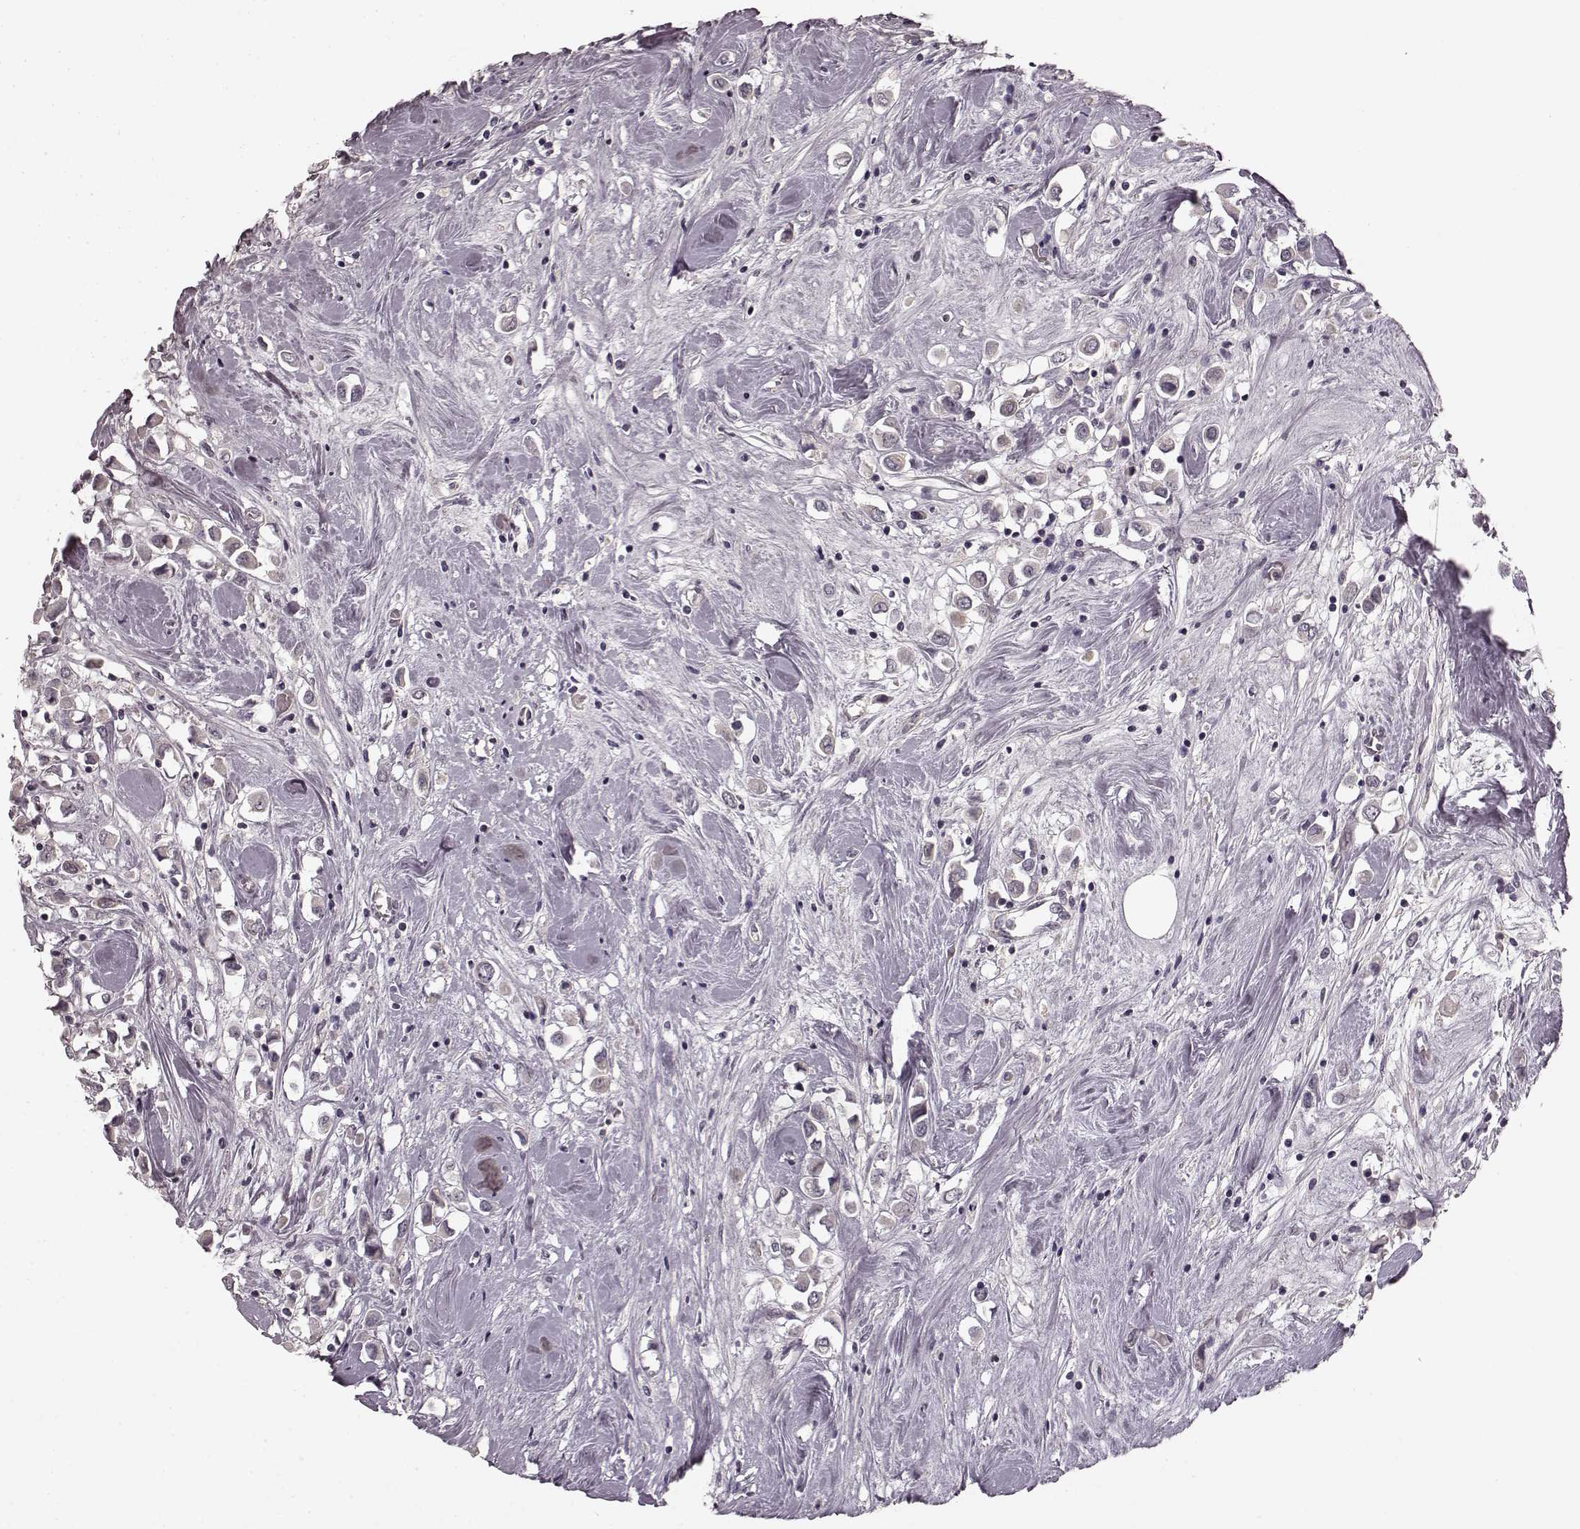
{"staining": {"intensity": "negative", "quantity": "none", "location": "none"}, "tissue": "breast cancer", "cell_type": "Tumor cells", "image_type": "cancer", "snomed": [{"axis": "morphology", "description": "Duct carcinoma"}, {"axis": "topography", "description": "Breast"}], "caption": "Breast cancer (intraductal carcinoma) was stained to show a protein in brown. There is no significant expression in tumor cells.", "gene": "PRKCE", "patient": {"sex": "female", "age": 61}}